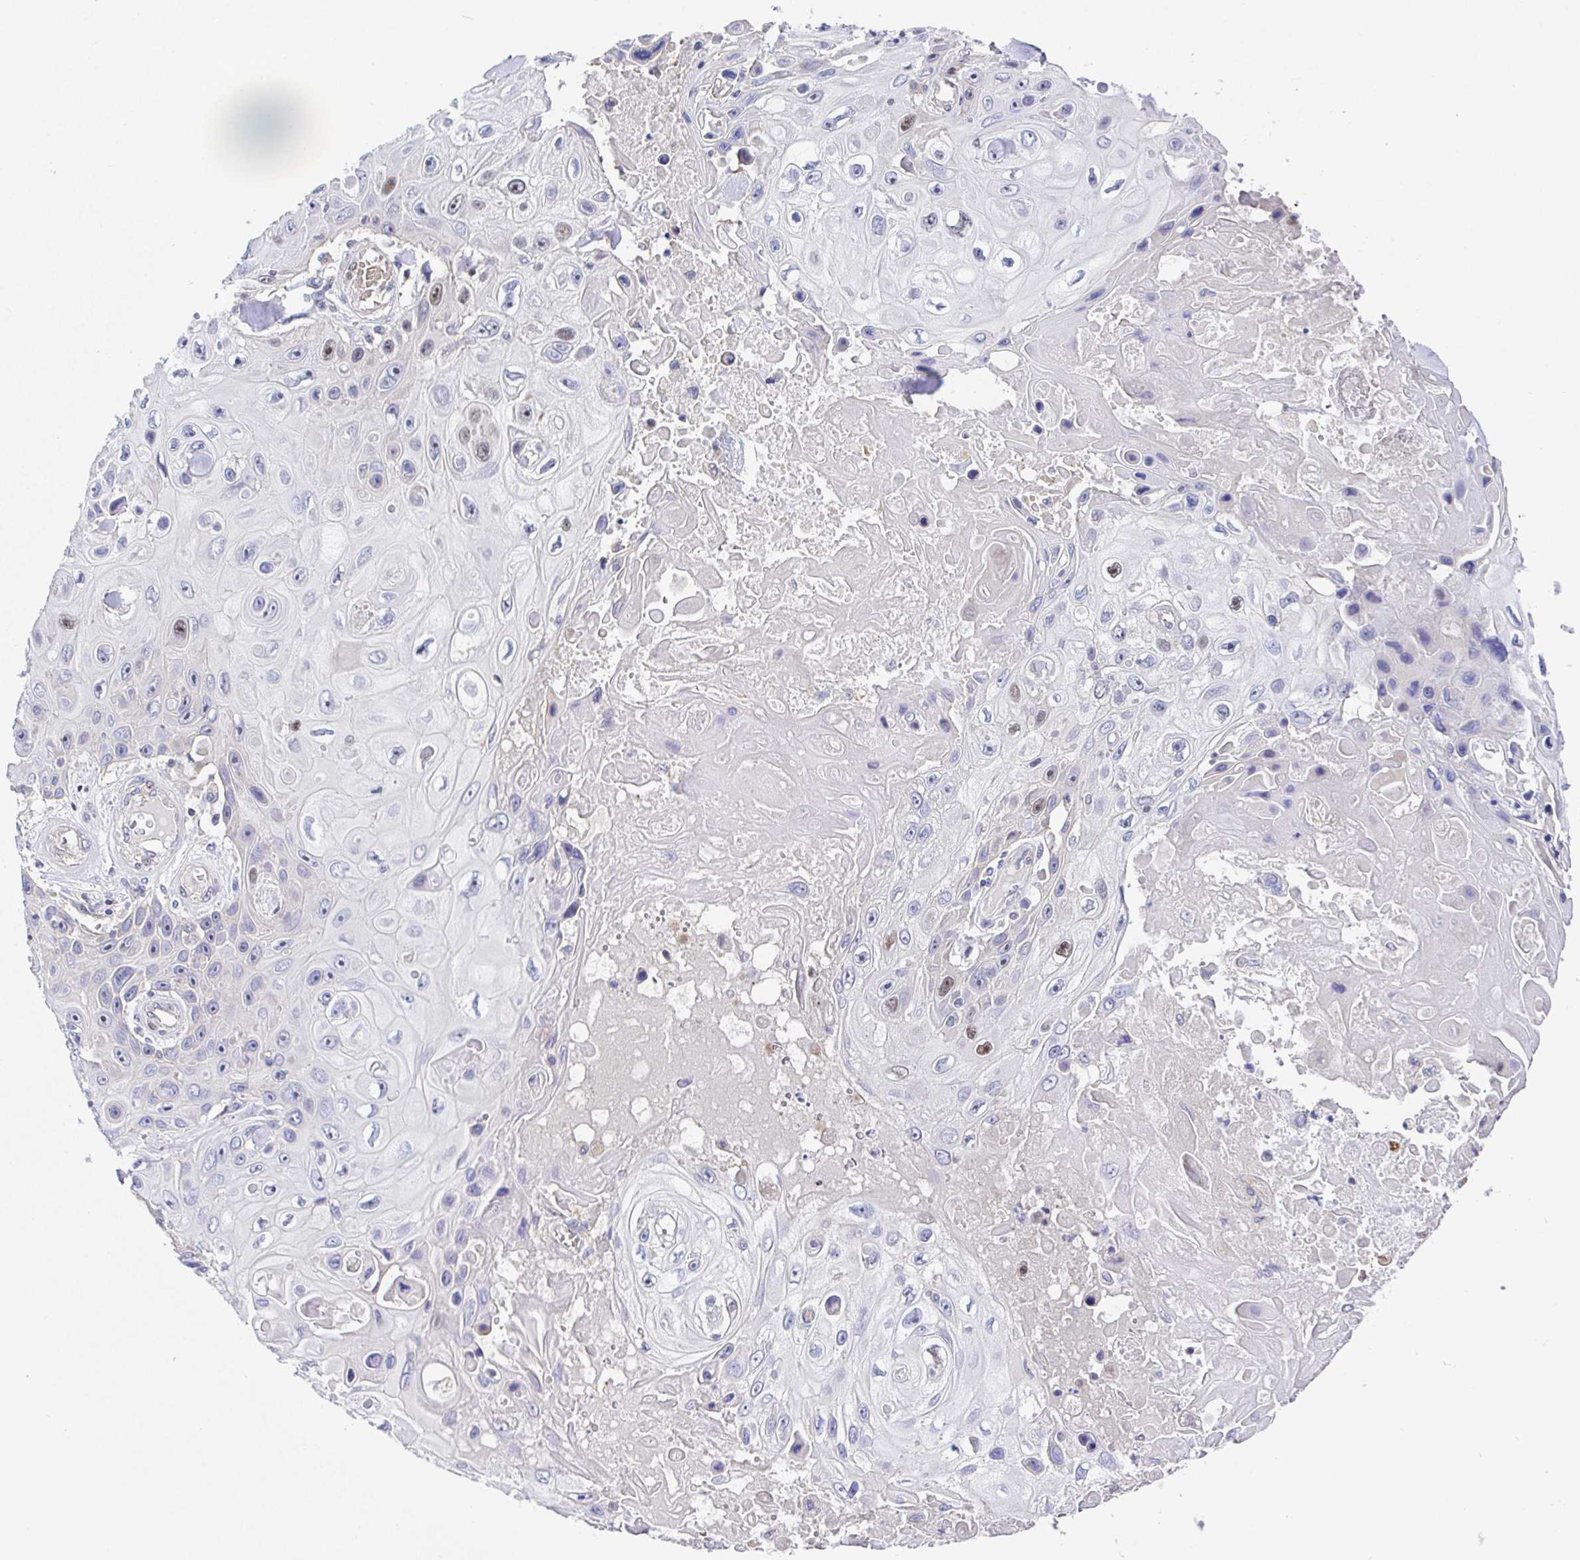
{"staining": {"intensity": "moderate", "quantity": "<25%", "location": "nuclear"}, "tissue": "skin cancer", "cell_type": "Tumor cells", "image_type": "cancer", "snomed": [{"axis": "morphology", "description": "Squamous cell carcinoma, NOS"}, {"axis": "topography", "description": "Skin"}], "caption": "Human skin cancer stained with a brown dye demonstrates moderate nuclear positive expression in approximately <25% of tumor cells.", "gene": "TIMELESS", "patient": {"sex": "male", "age": 82}}